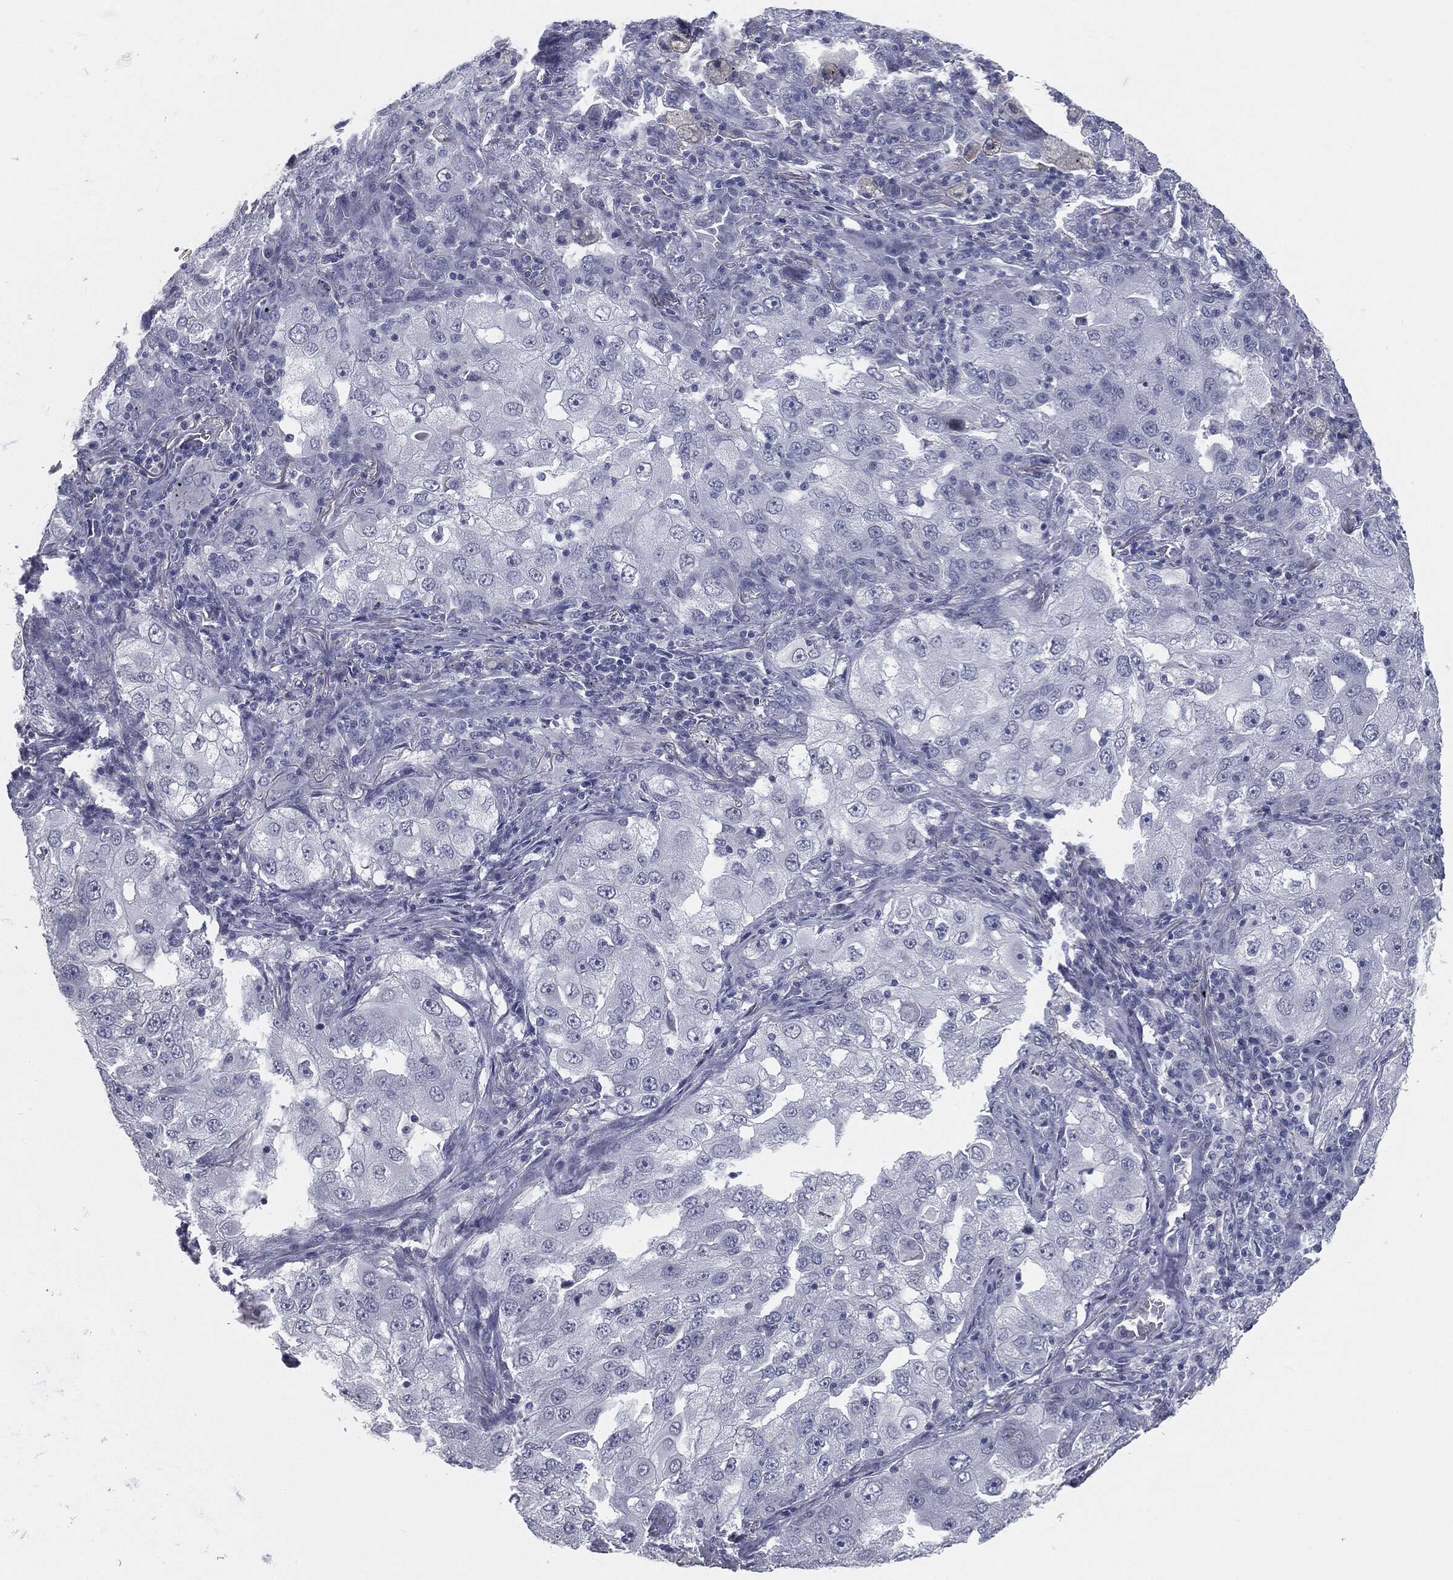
{"staining": {"intensity": "negative", "quantity": "none", "location": "none"}, "tissue": "lung cancer", "cell_type": "Tumor cells", "image_type": "cancer", "snomed": [{"axis": "morphology", "description": "Adenocarcinoma, NOS"}, {"axis": "topography", "description": "Lung"}], "caption": "Lung cancer (adenocarcinoma) was stained to show a protein in brown. There is no significant staining in tumor cells.", "gene": "PRAME", "patient": {"sex": "female", "age": 61}}